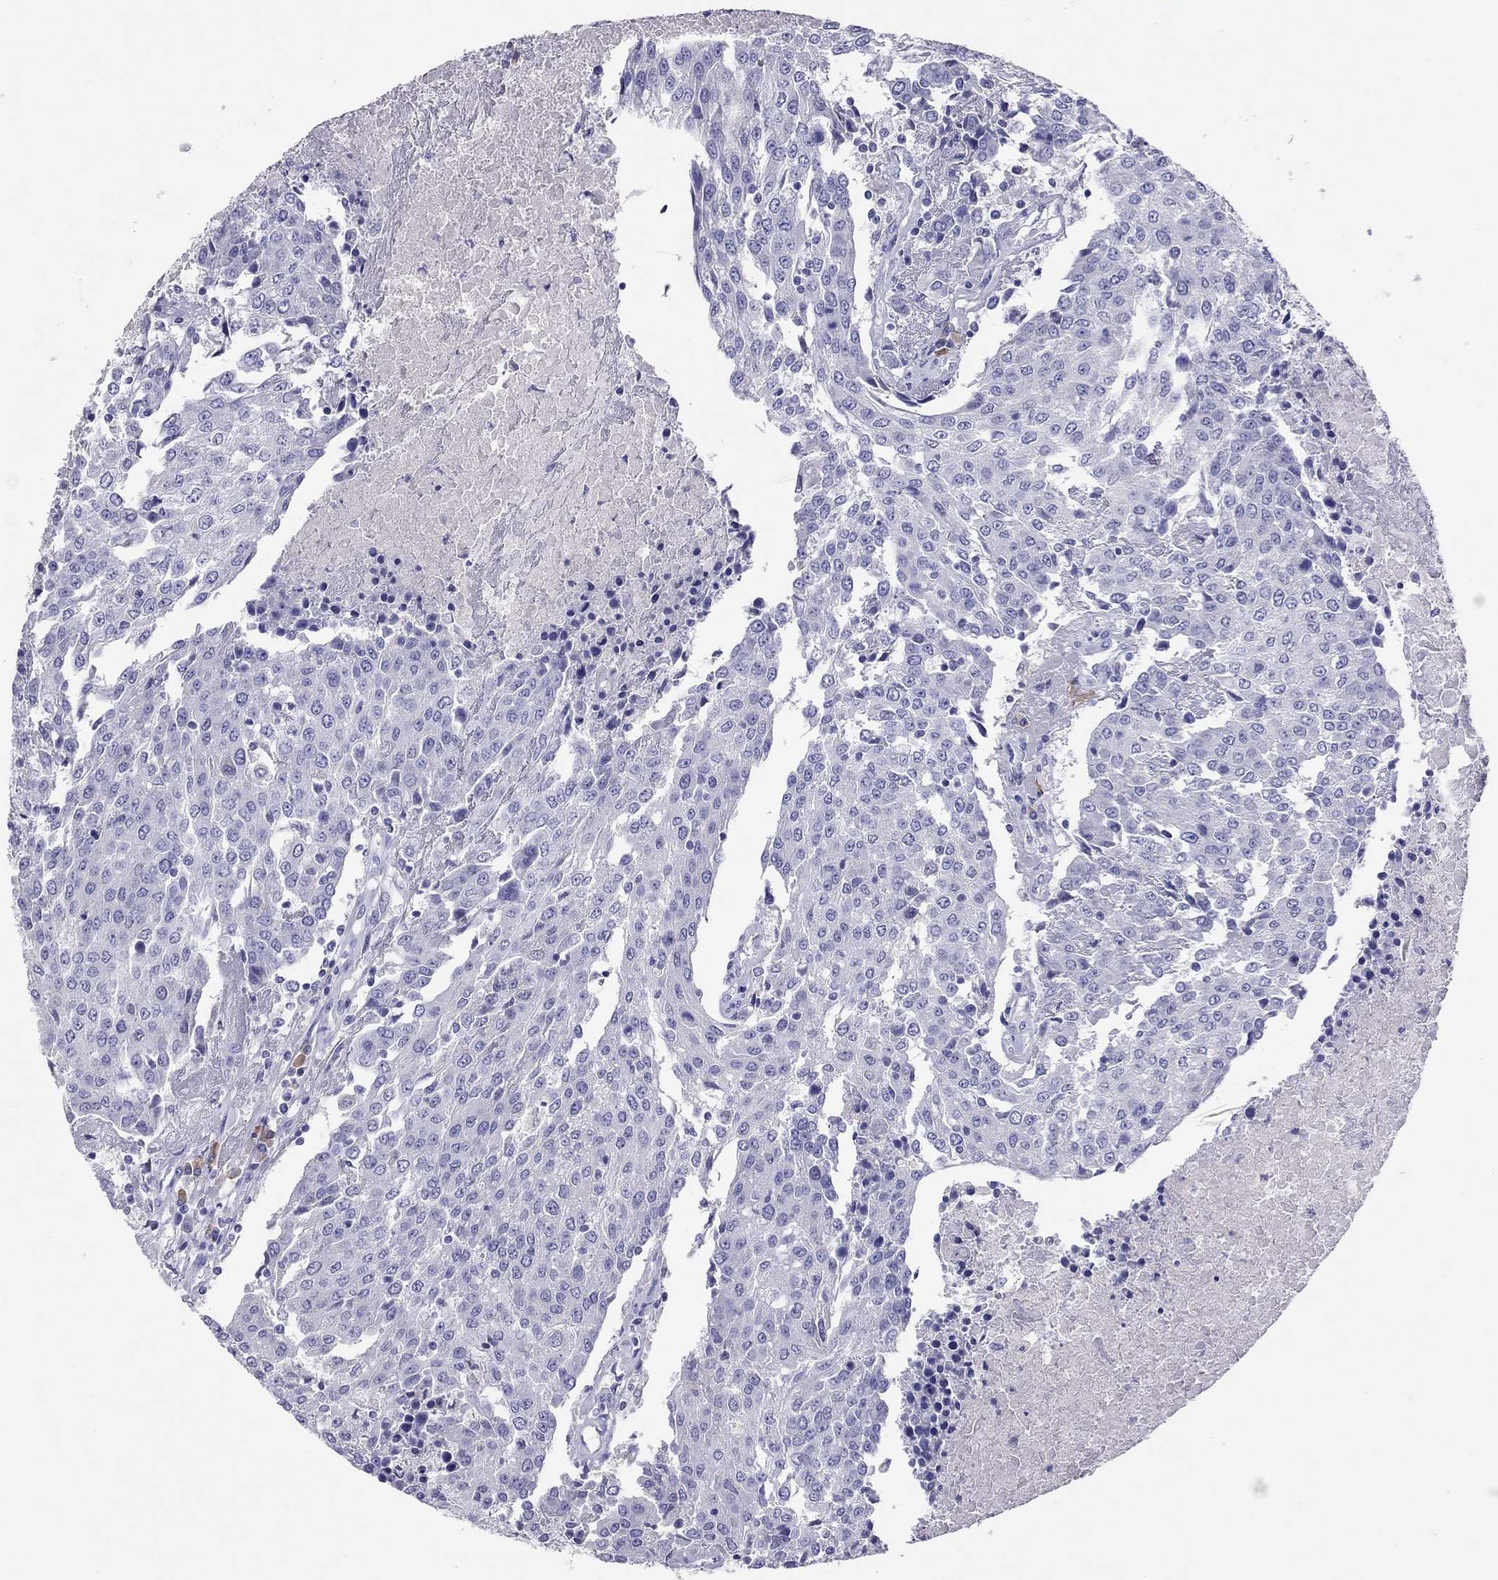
{"staining": {"intensity": "negative", "quantity": "none", "location": "none"}, "tissue": "urothelial cancer", "cell_type": "Tumor cells", "image_type": "cancer", "snomed": [{"axis": "morphology", "description": "Urothelial carcinoma, High grade"}, {"axis": "topography", "description": "Urinary bladder"}], "caption": "Immunohistochemistry (IHC) of urothelial cancer shows no expression in tumor cells. The staining is performed using DAB (3,3'-diaminobenzidine) brown chromogen with nuclei counter-stained in using hematoxylin.", "gene": "CALHM1", "patient": {"sex": "female", "age": 85}}